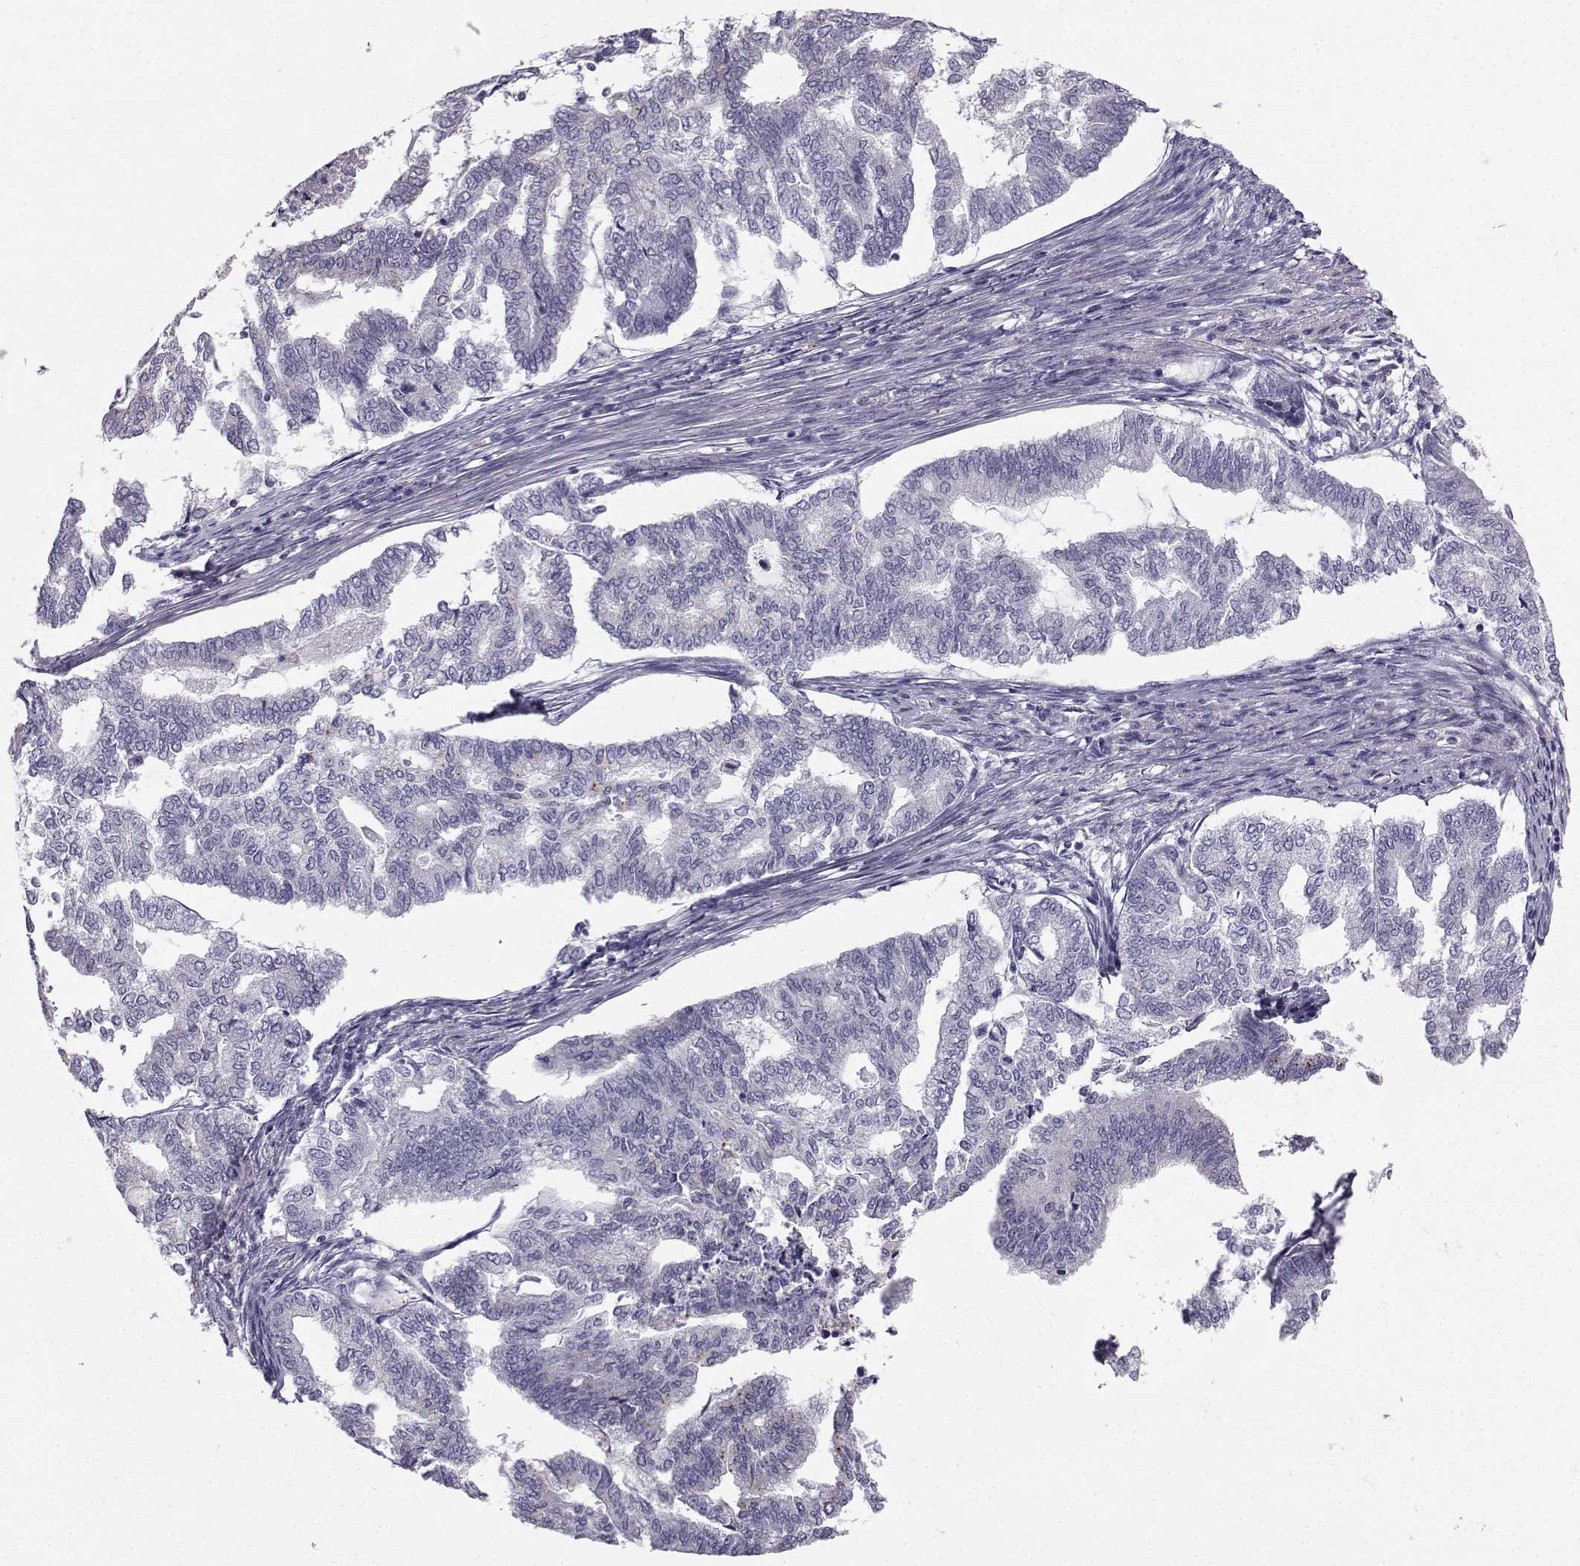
{"staining": {"intensity": "moderate", "quantity": "<25%", "location": "cytoplasmic/membranous"}, "tissue": "endometrial cancer", "cell_type": "Tumor cells", "image_type": "cancer", "snomed": [{"axis": "morphology", "description": "Adenocarcinoma, NOS"}, {"axis": "topography", "description": "Endometrium"}], "caption": "IHC micrograph of human endometrial cancer stained for a protein (brown), which displays low levels of moderate cytoplasmic/membranous expression in about <25% of tumor cells.", "gene": "CALCR", "patient": {"sex": "female", "age": 79}}